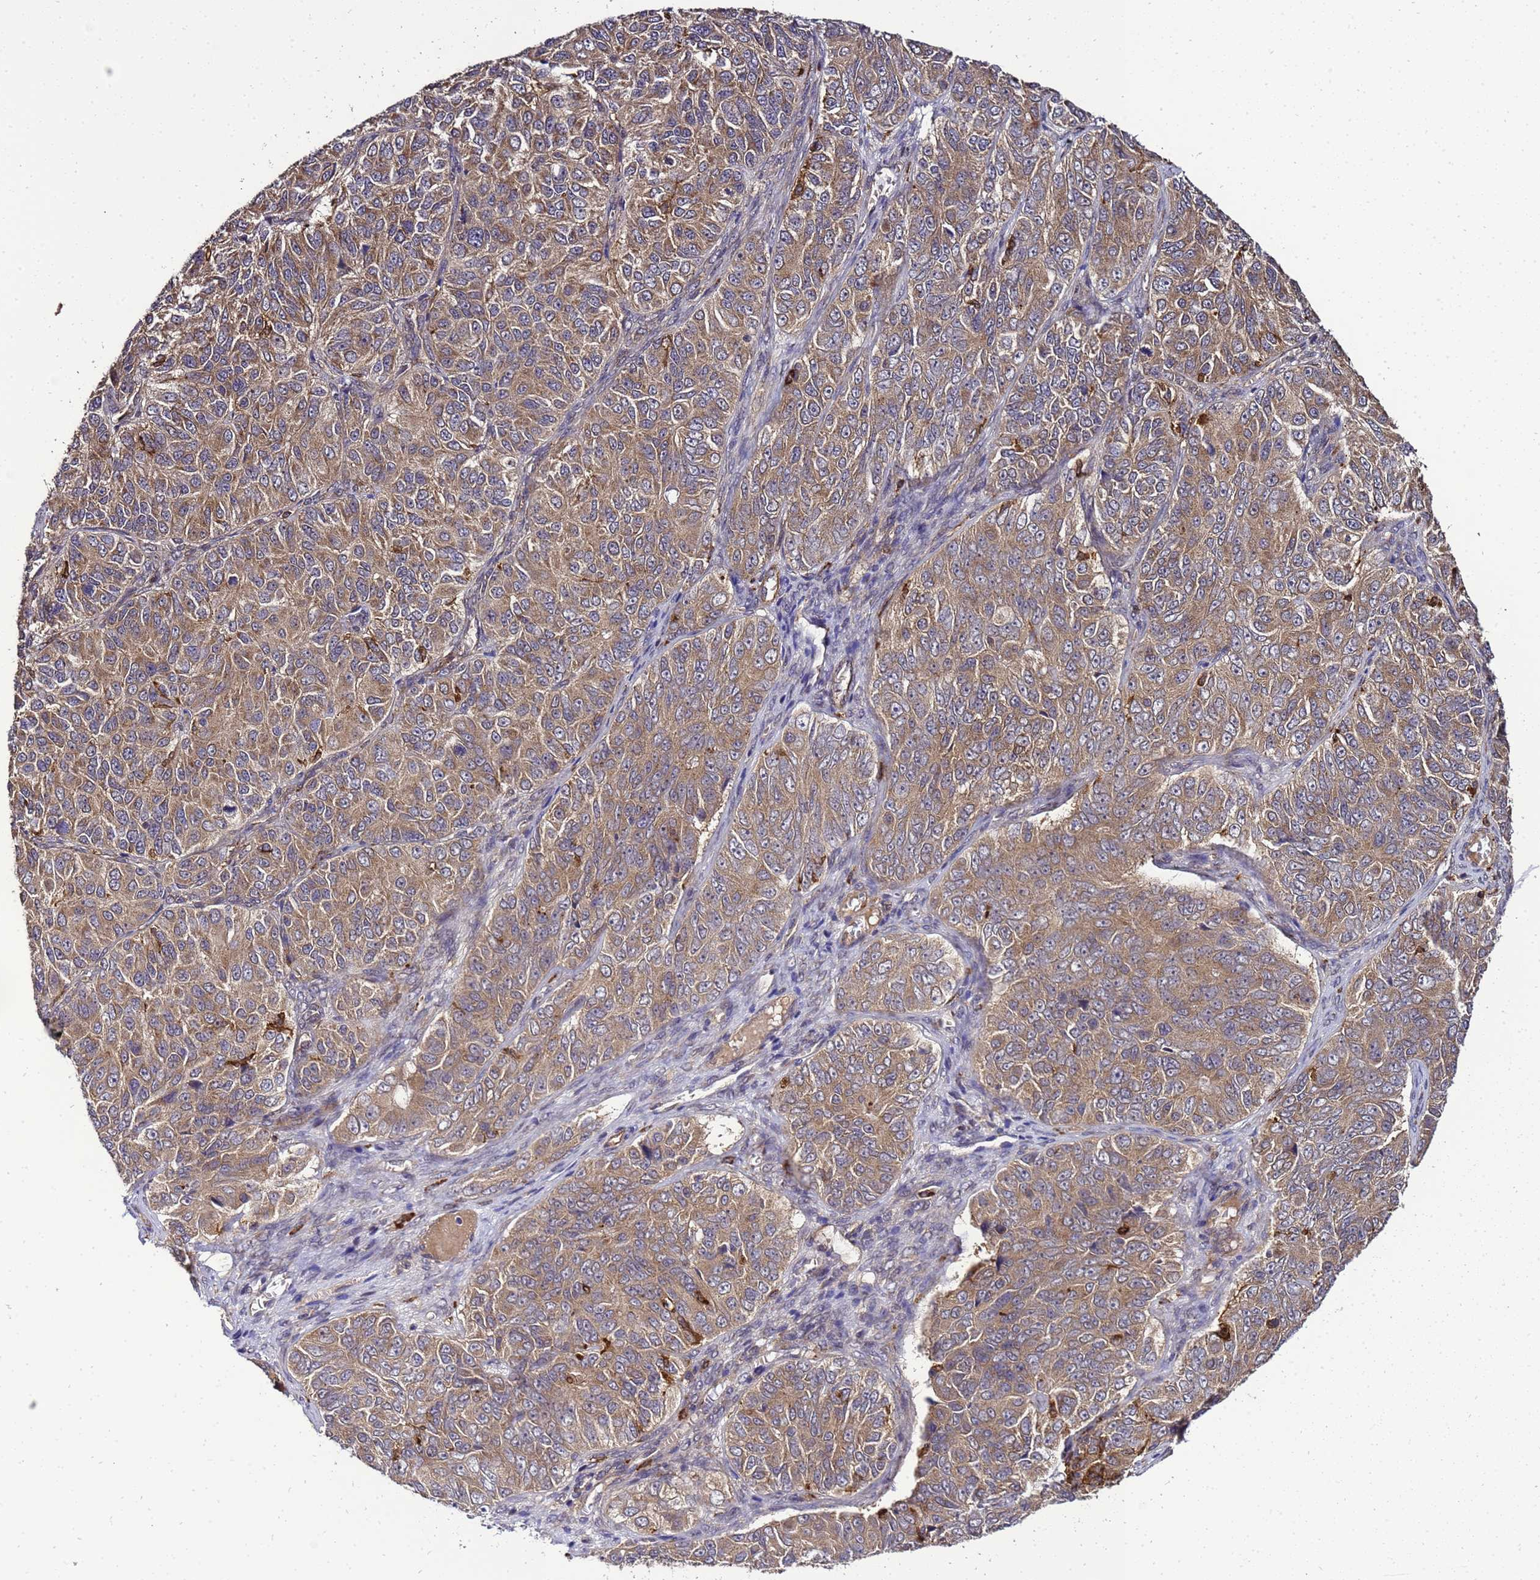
{"staining": {"intensity": "moderate", "quantity": ">75%", "location": "cytoplasmic/membranous"}, "tissue": "ovarian cancer", "cell_type": "Tumor cells", "image_type": "cancer", "snomed": [{"axis": "morphology", "description": "Carcinoma, endometroid"}, {"axis": "topography", "description": "Ovary"}], "caption": "Protein staining demonstrates moderate cytoplasmic/membranous staining in about >75% of tumor cells in ovarian cancer (endometroid carcinoma).", "gene": "TRABD", "patient": {"sex": "female", "age": 51}}